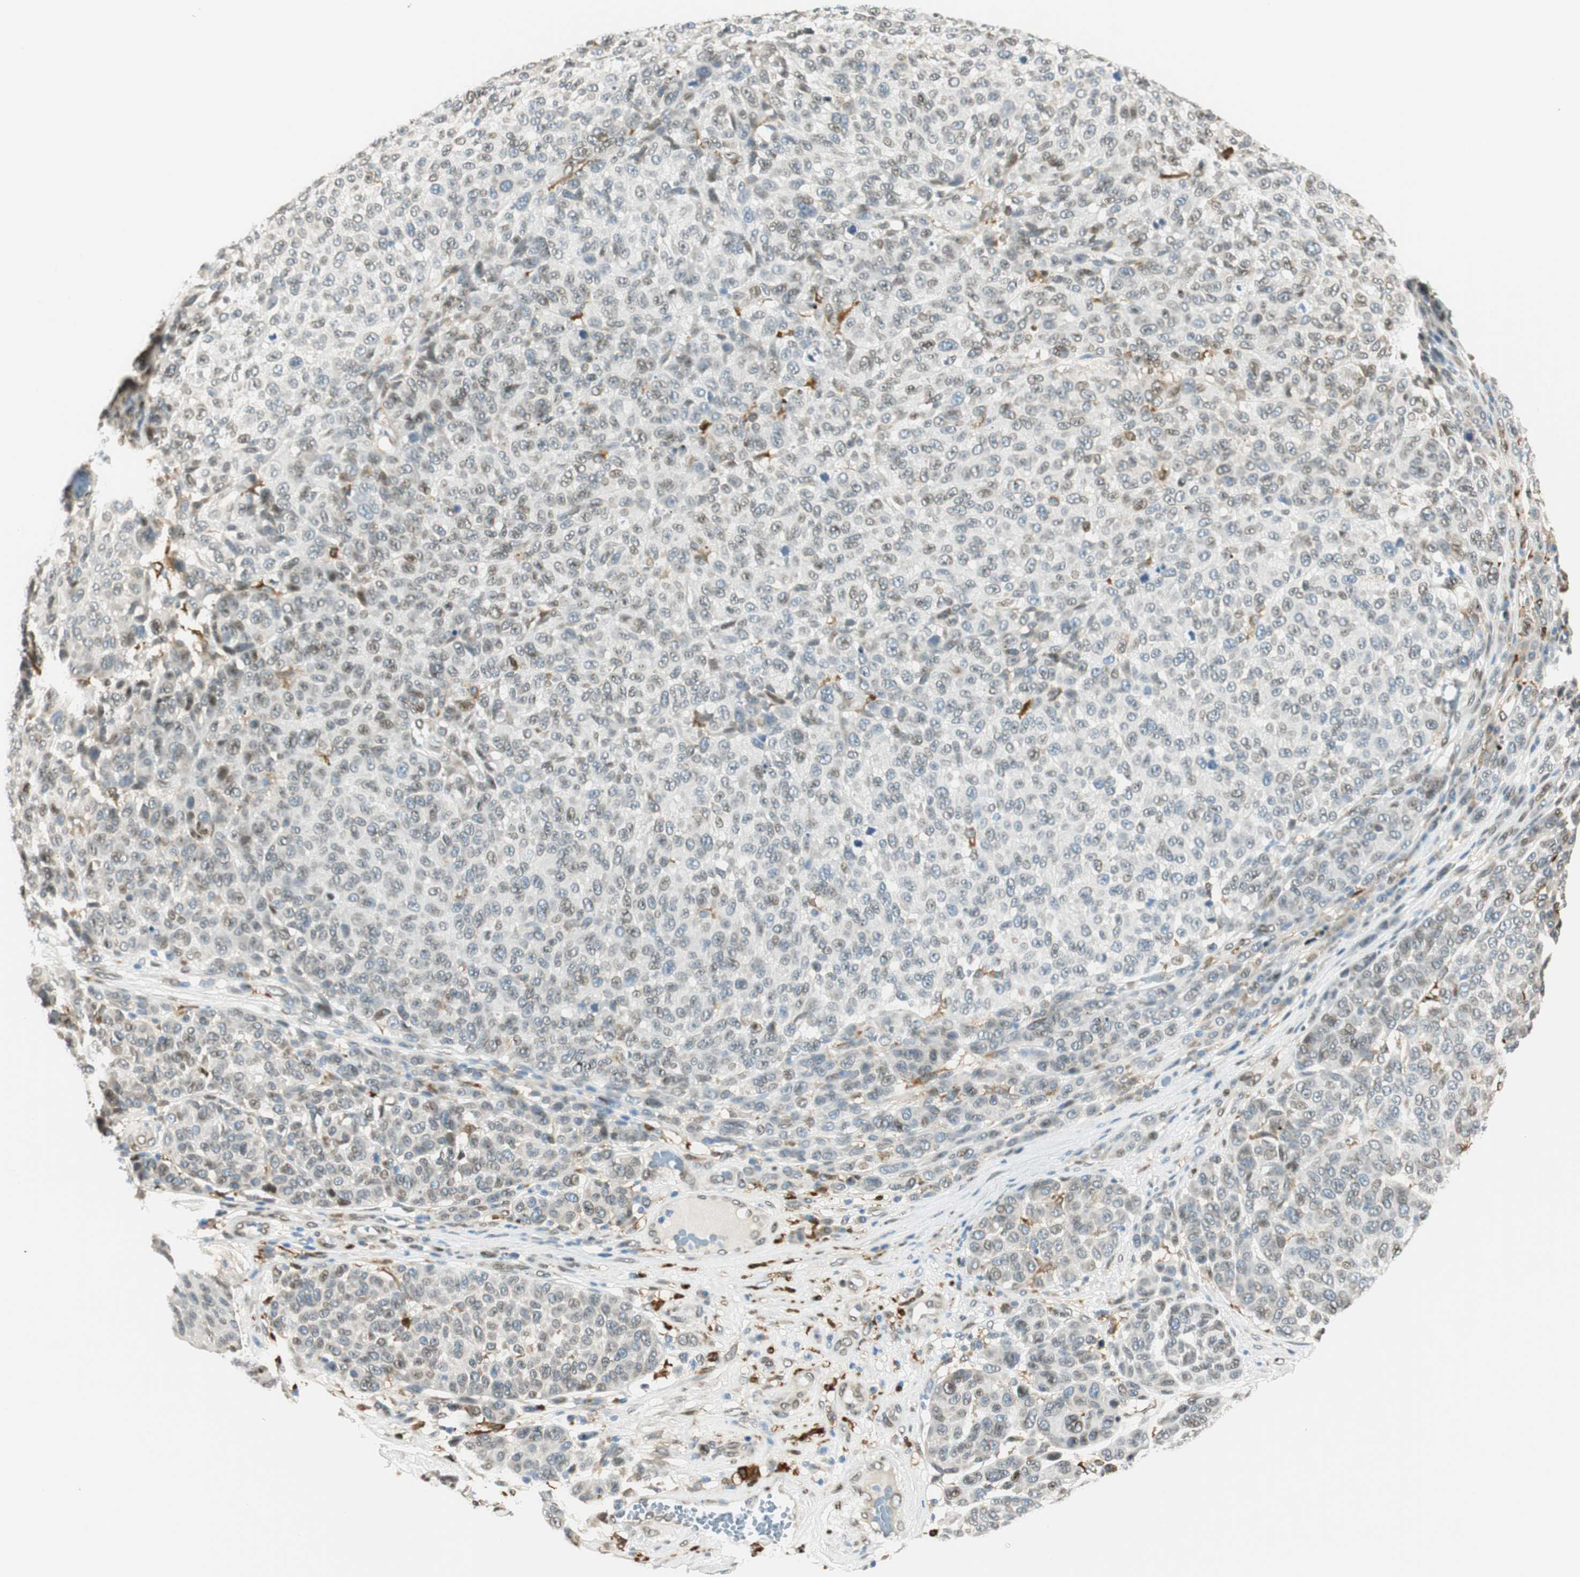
{"staining": {"intensity": "negative", "quantity": "none", "location": "none"}, "tissue": "melanoma", "cell_type": "Tumor cells", "image_type": "cancer", "snomed": [{"axis": "morphology", "description": "Malignant melanoma, NOS"}, {"axis": "topography", "description": "Skin"}], "caption": "The micrograph displays no significant staining in tumor cells of melanoma.", "gene": "TMEM260", "patient": {"sex": "male", "age": 59}}